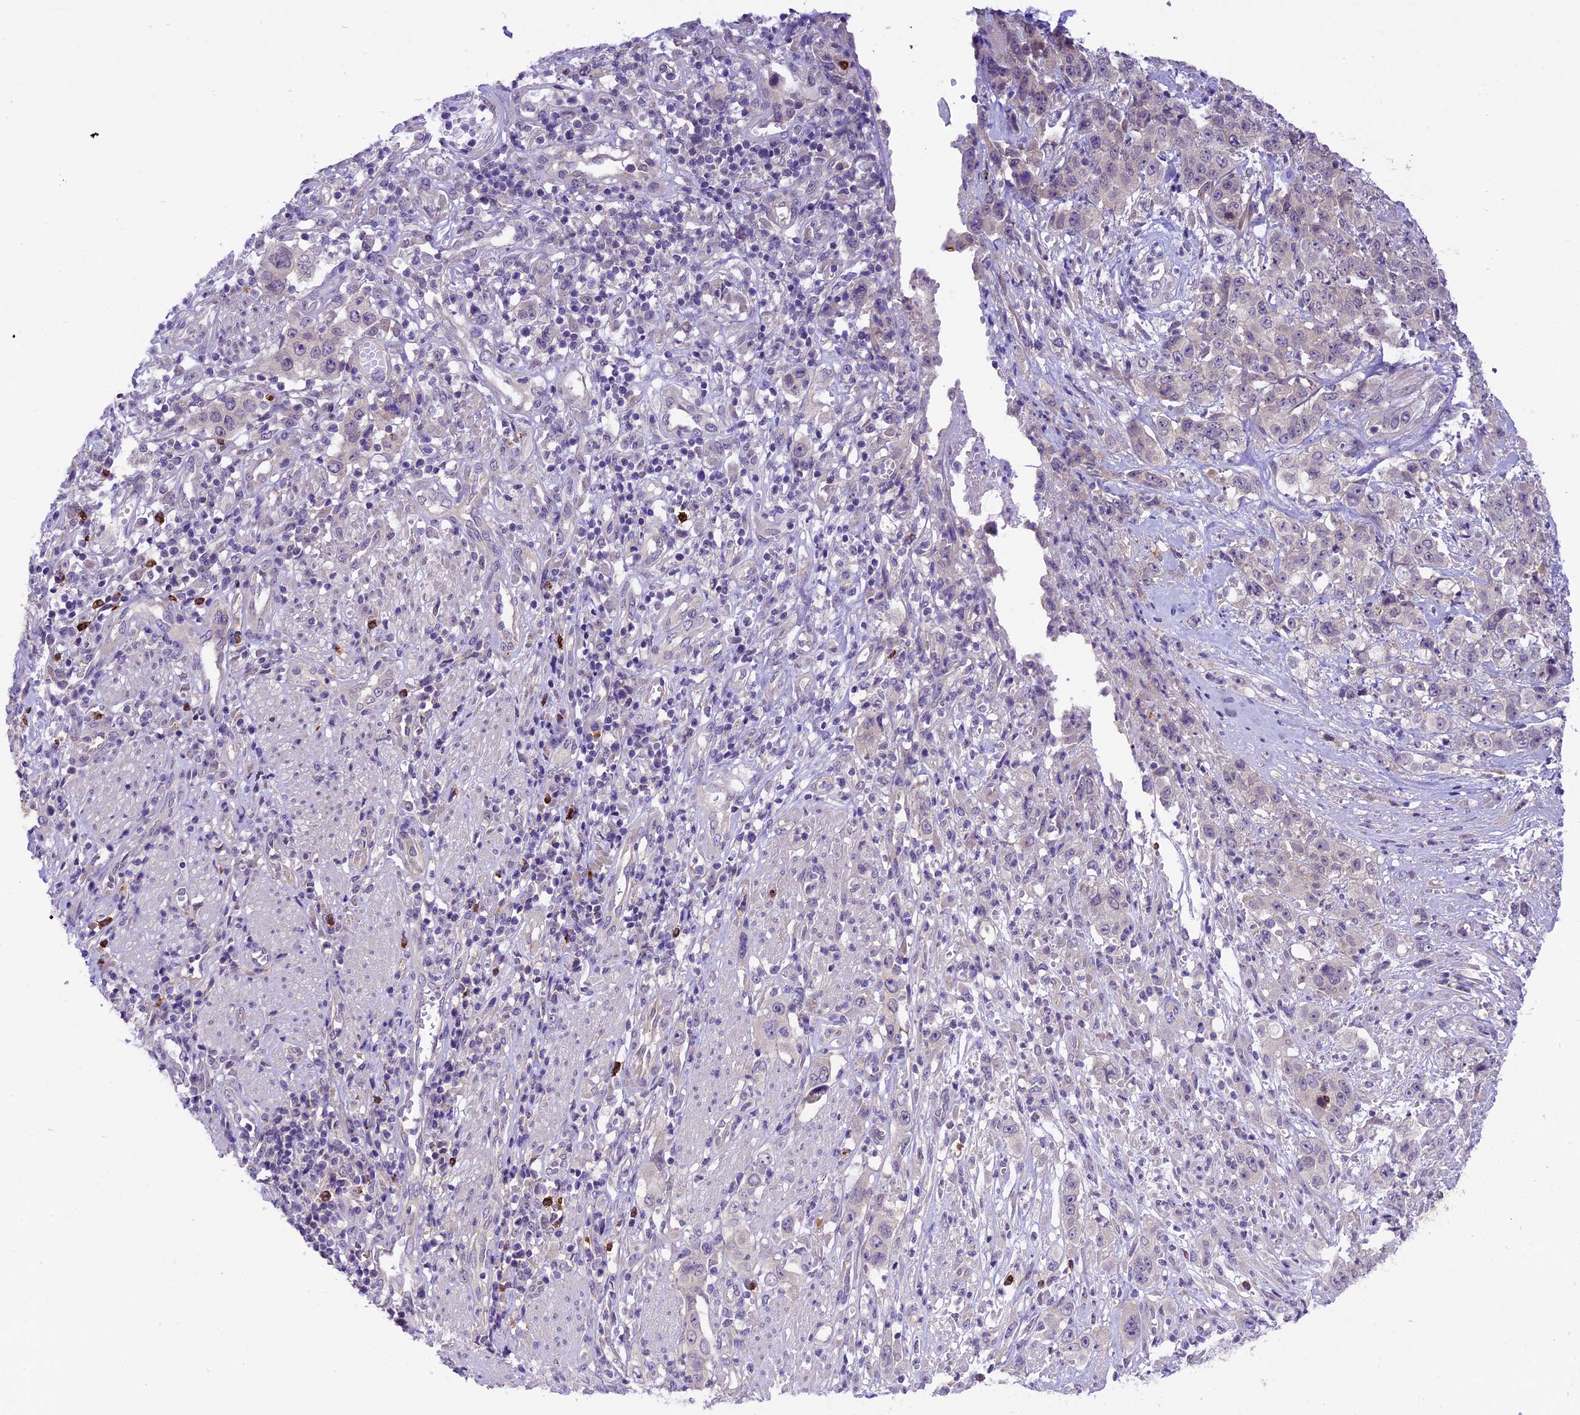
{"staining": {"intensity": "negative", "quantity": "none", "location": "none"}, "tissue": "stomach cancer", "cell_type": "Tumor cells", "image_type": "cancer", "snomed": [{"axis": "morphology", "description": "Adenocarcinoma, NOS"}, {"axis": "topography", "description": "Stomach, upper"}], "caption": "DAB (3,3'-diaminobenzidine) immunohistochemical staining of human adenocarcinoma (stomach) demonstrates no significant positivity in tumor cells.", "gene": "SPRED1", "patient": {"sex": "male", "age": 62}}